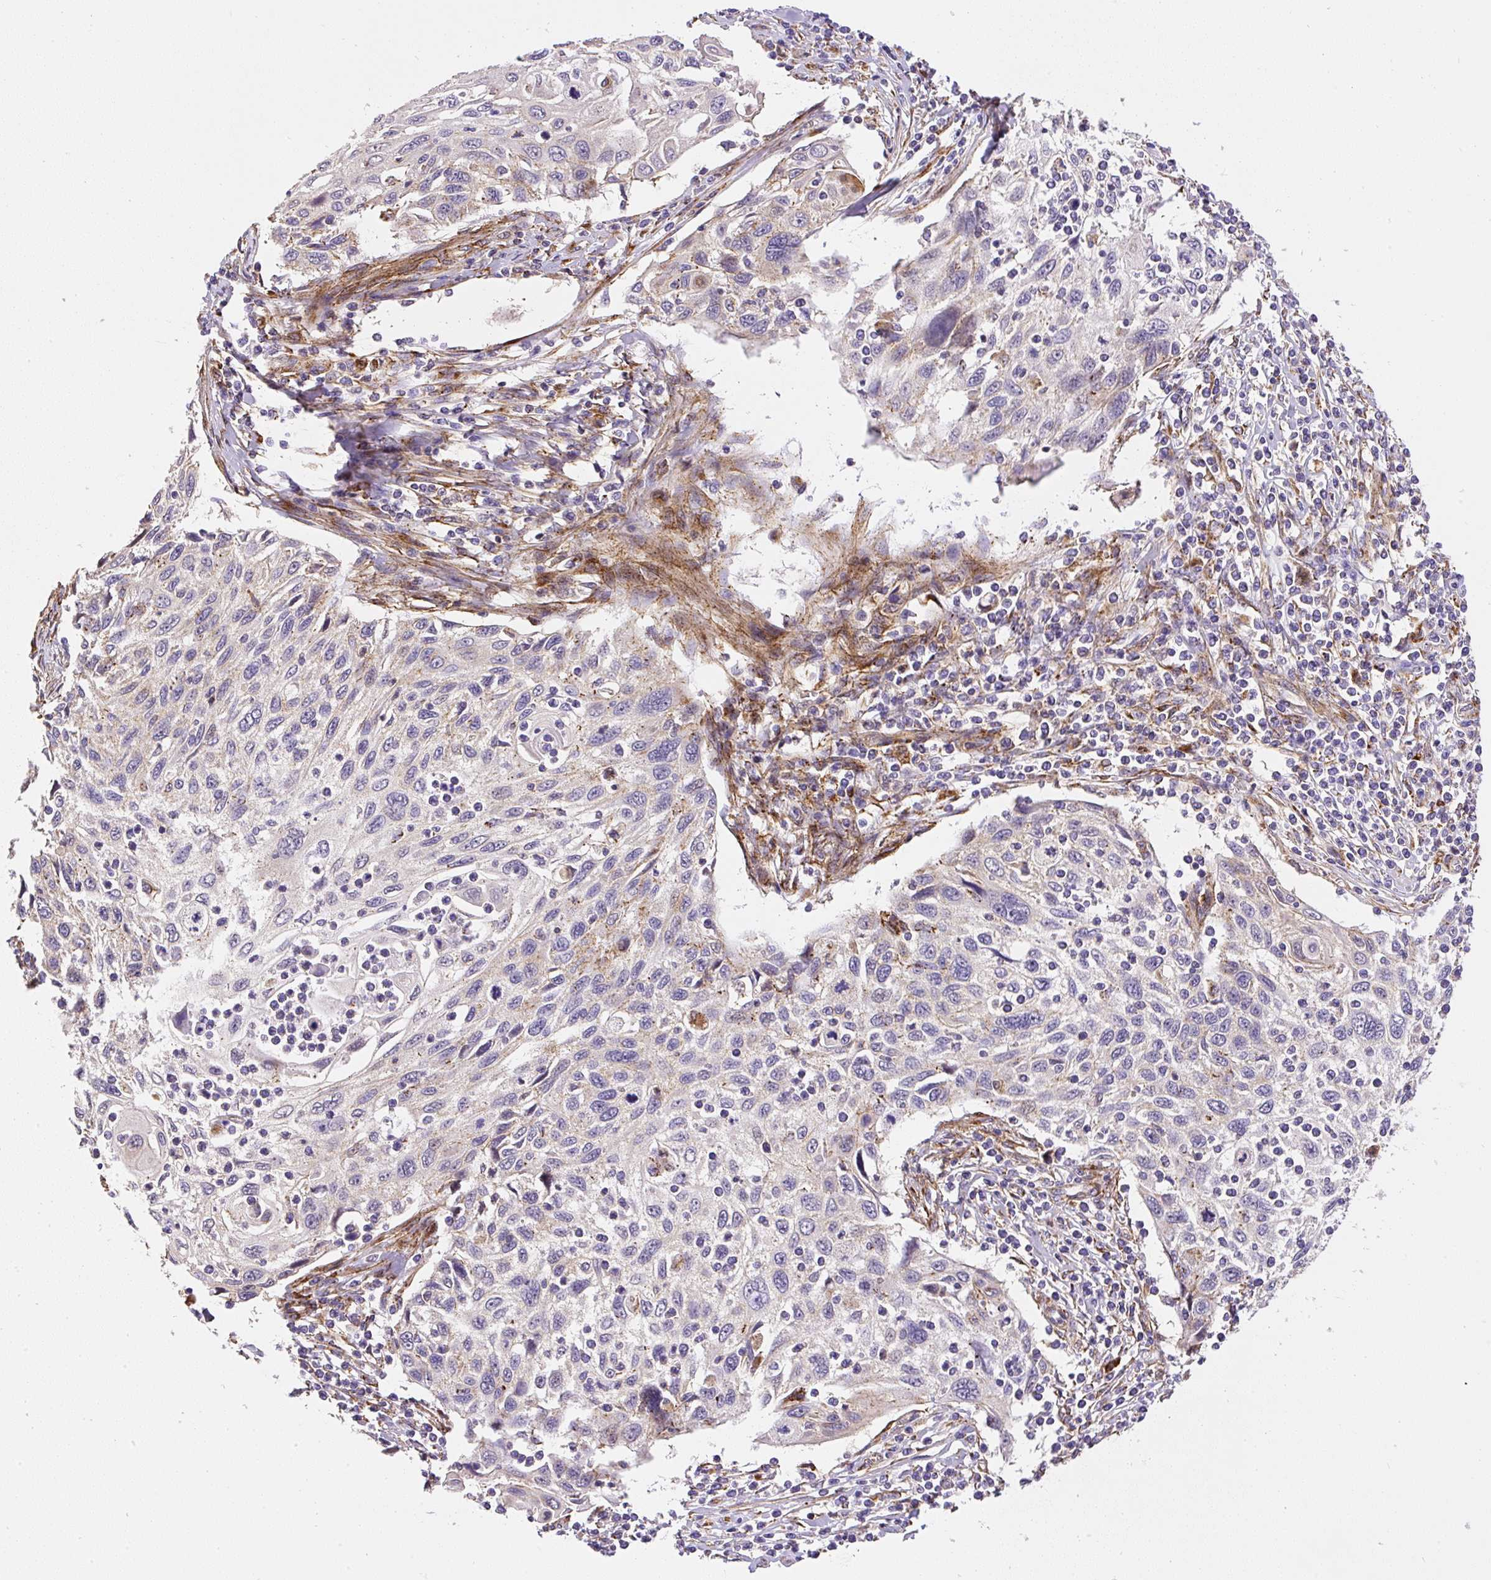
{"staining": {"intensity": "weak", "quantity": "<25%", "location": "cytoplasmic/membranous"}, "tissue": "cervical cancer", "cell_type": "Tumor cells", "image_type": "cancer", "snomed": [{"axis": "morphology", "description": "Squamous cell carcinoma, NOS"}, {"axis": "topography", "description": "Cervix"}], "caption": "Tumor cells are negative for protein expression in human cervical cancer.", "gene": "RNF170", "patient": {"sex": "female", "age": 70}}